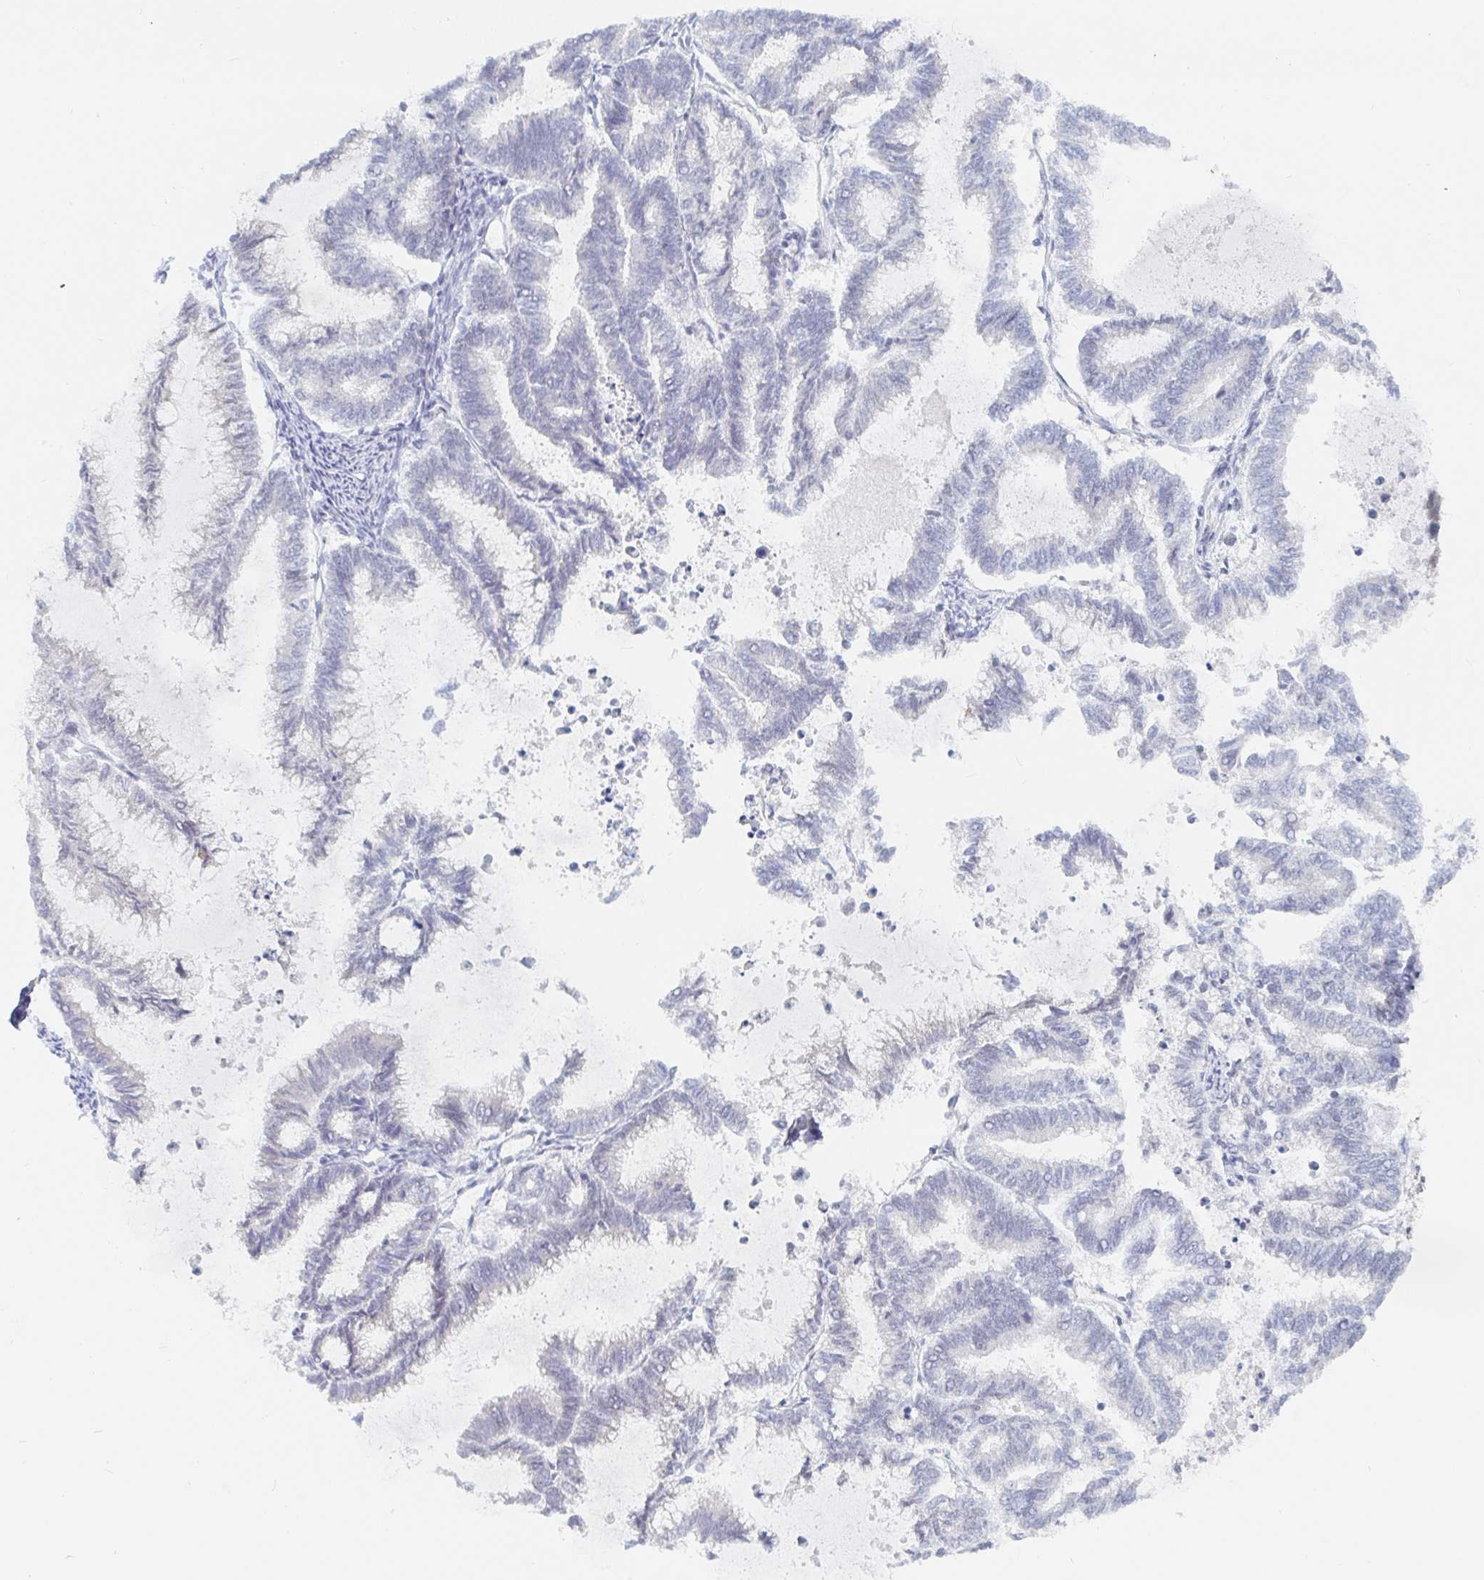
{"staining": {"intensity": "negative", "quantity": "none", "location": "none"}, "tissue": "endometrial cancer", "cell_type": "Tumor cells", "image_type": "cancer", "snomed": [{"axis": "morphology", "description": "Adenocarcinoma, NOS"}, {"axis": "topography", "description": "Endometrium"}], "caption": "IHC of human endometrial cancer reveals no staining in tumor cells.", "gene": "CHD2", "patient": {"sex": "female", "age": 79}}